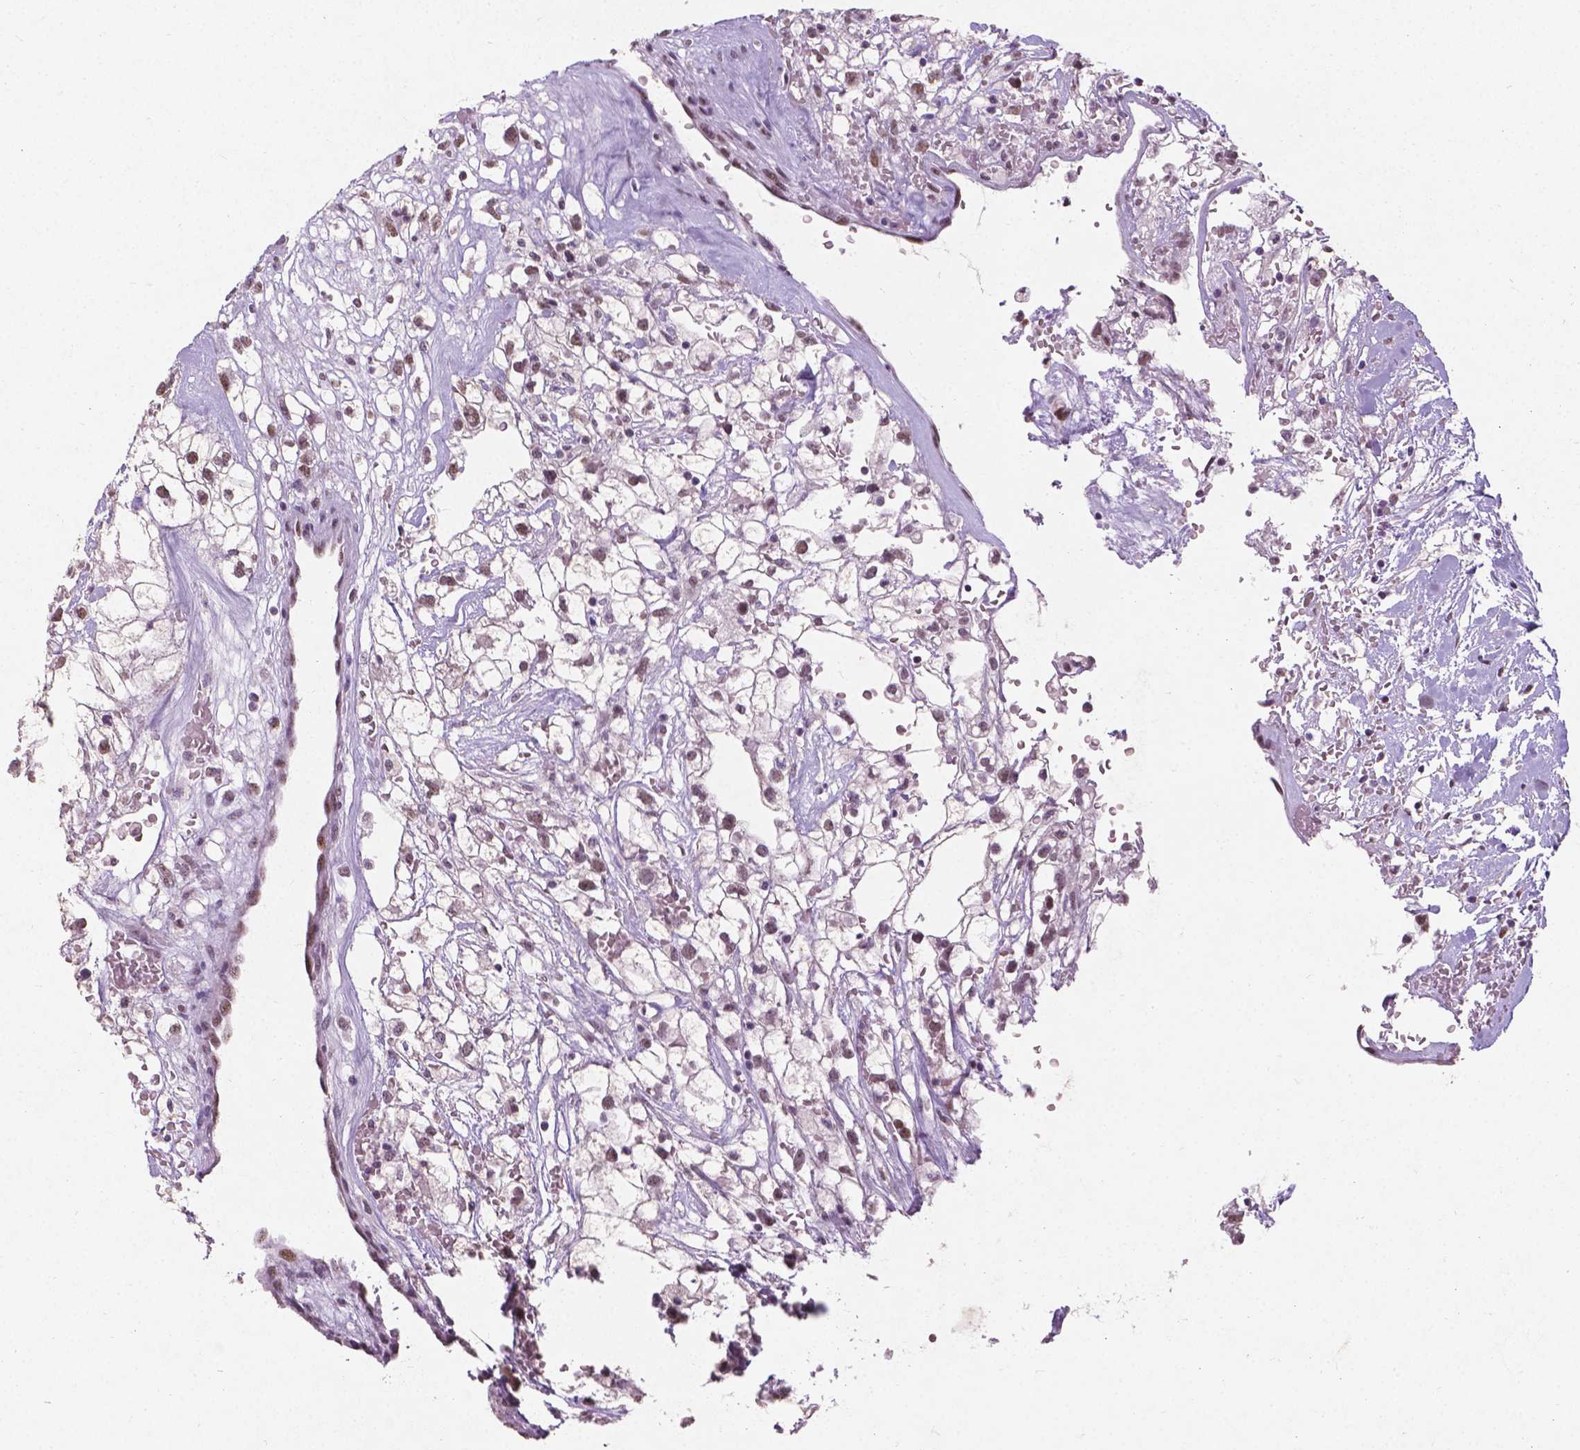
{"staining": {"intensity": "weak", "quantity": ">75%", "location": "nuclear"}, "tissue": "renal cancer", "cell_type": "Tumor cells", "image_type": "cancer", "snomed": [{"axis": "morphology", "description": "Adenocarcinoma, NOS"}, {"axis": "topography", "description": "Kidney"}], "caption": "Immunohistochemistry staining of adenocarcinoma (renal), which displays low levels of weak nuclear staining in about >75% of tumor cells indicating weak nuclear protein expression. The staining was performed using DAB (3,3'-diaminobenzidine) (brown) for protein detection and nuclei were counterstained in hematoxylin (blue).", "gene": "COIL", "patient": {"sex": "male", "age": 59}}